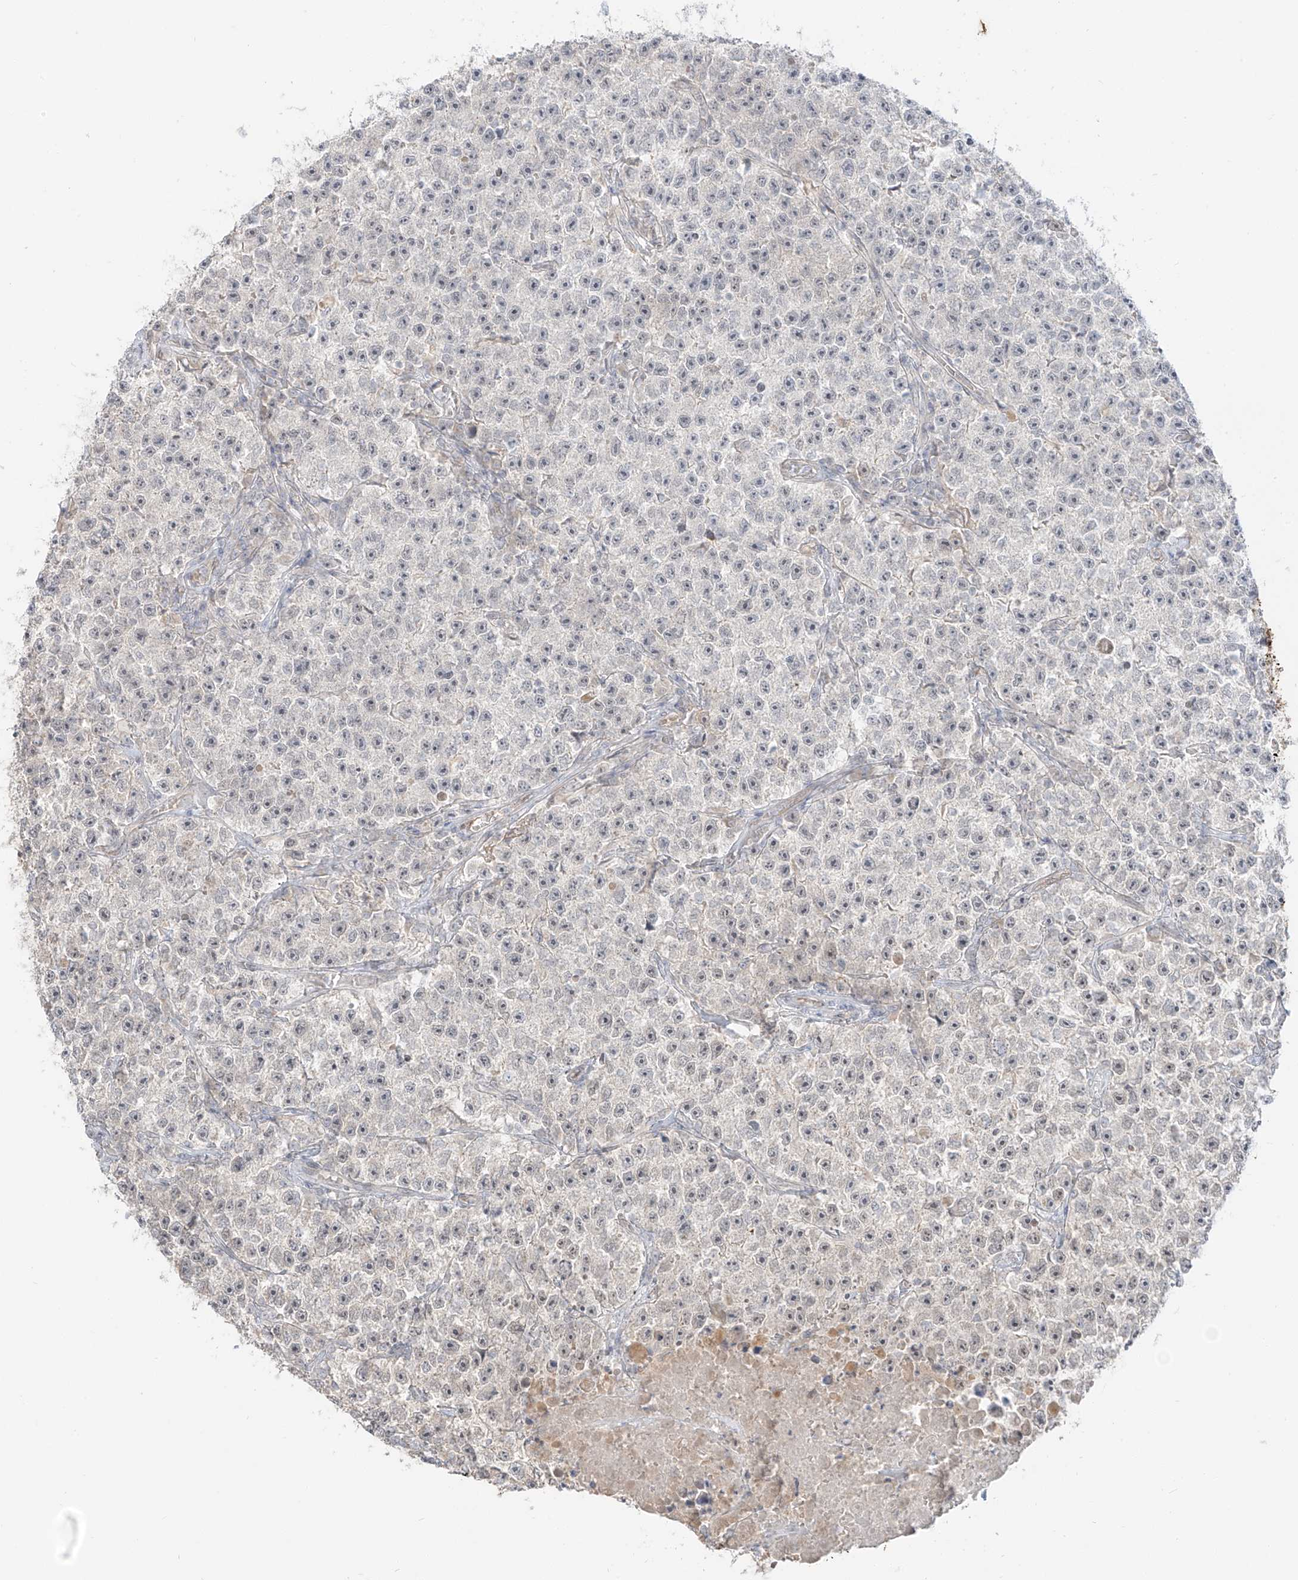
{"staining": {"intensity": "negative", "quantity": "none", "location": "none"}, "tissue": "testis cancer", "cell_type": "Tumor cells", "image_type": "cancer", "snomed": [{"axis": "morphology", "description": "Seminoma, NOS"}, {"axis": "topography", "description": "Testis"}], "caption": "Protein analysis of seminoma (testis) demonstrates no significant expression in tumor cells.", "gene": "ZNF774", "patient": {"sex": "male", "age": 22}}